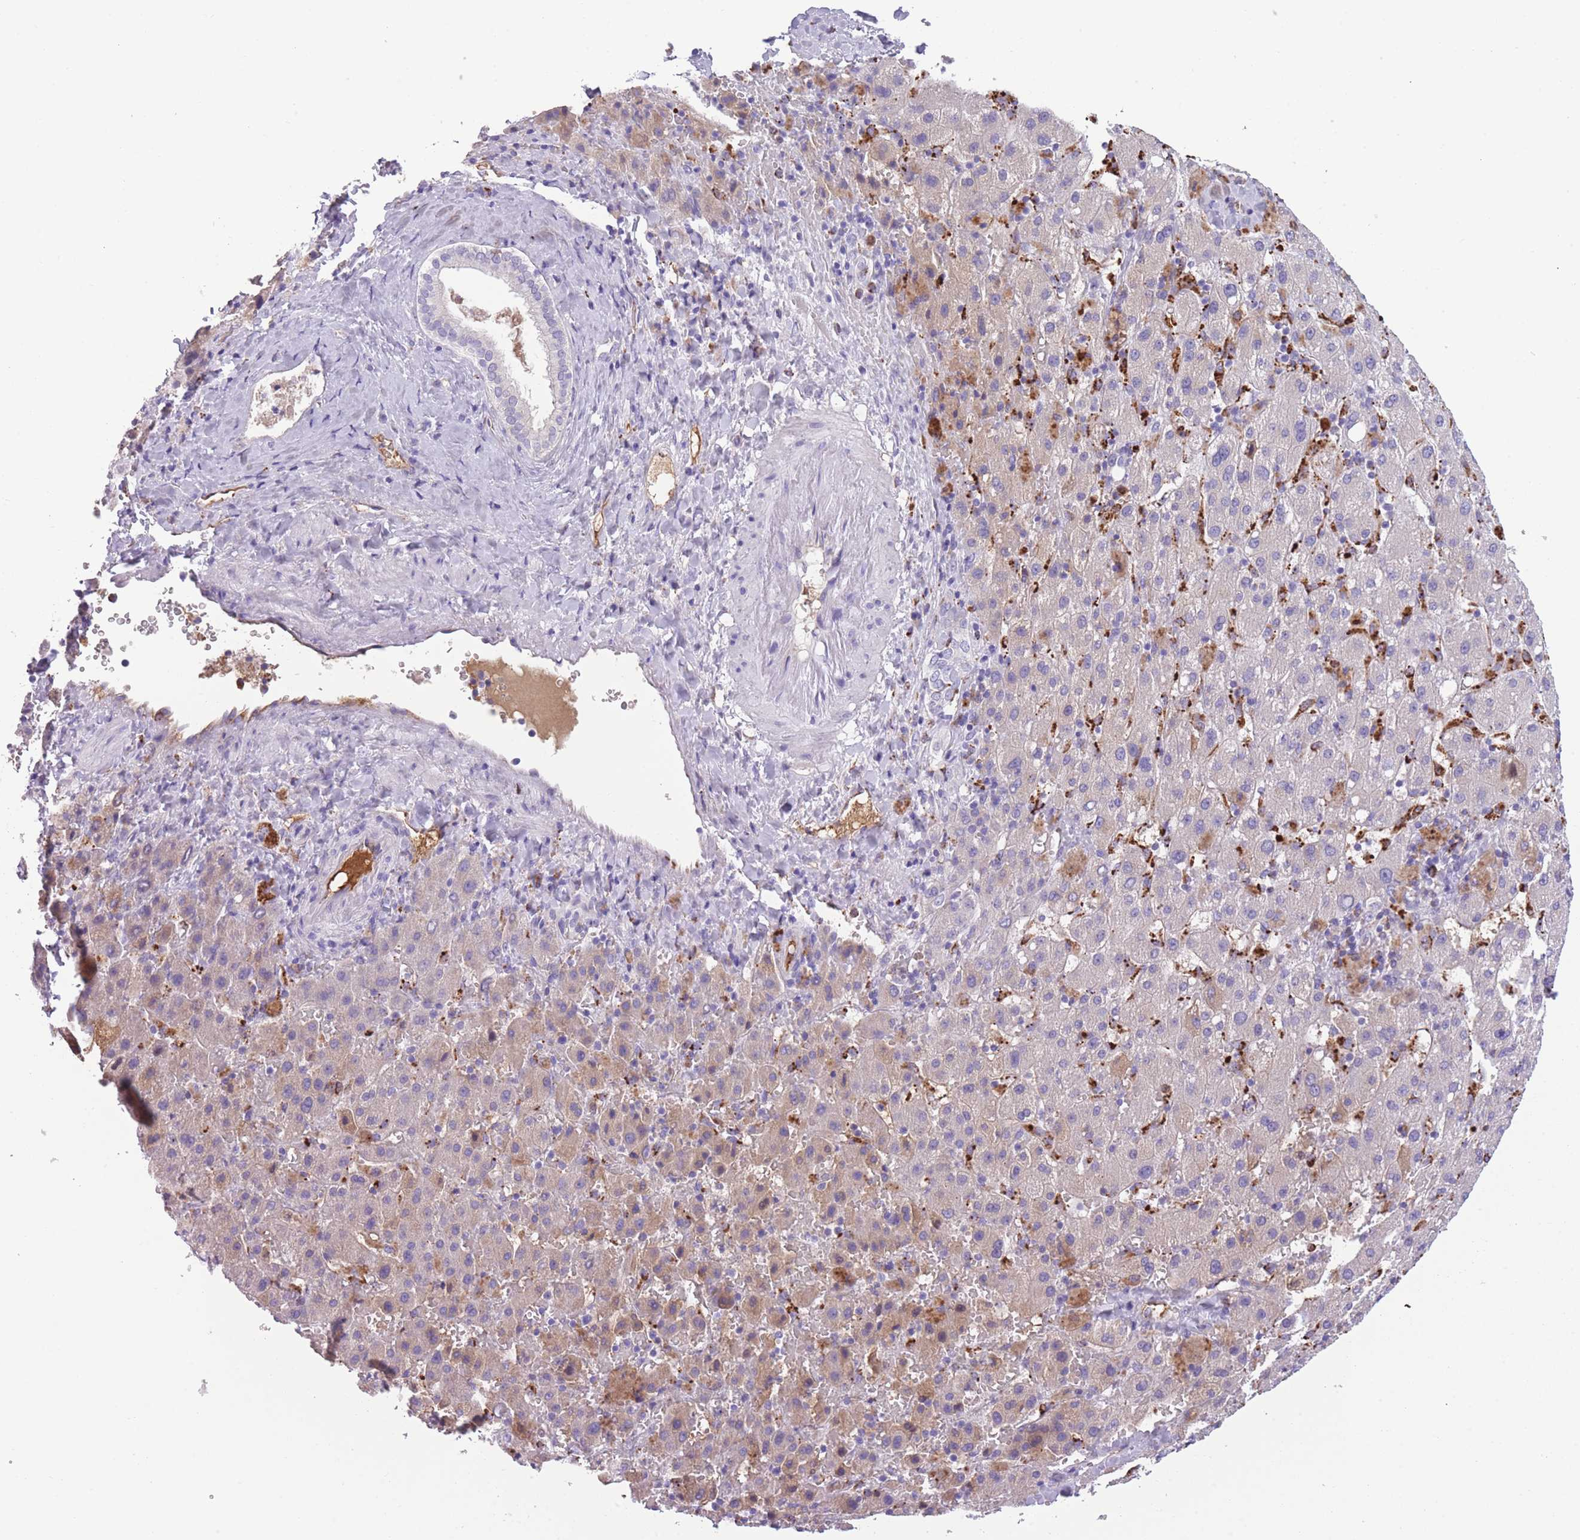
{"staining": {"intensity": "weak", "quantity": "25%-75%", "location": "cytoplasmic/membranous"}, "tissue": "liver cancer", "cell_type": "Tumor cells", "image_type": "cancer", "snomed": [{"axis": "morphology", "description": "Carcinoma, Hepatocellular, NOS"}, {"axis": "topography", "description": "Liver"}], "caption": "A high-resolution micrograph shows IHC staining of liver hepatocellular carcinoma, which reveals weak cytoplasmic/membranous staining in approximately 25%-75% of tumor cells.", "gene": "GNAT1", "patient": {"sex": "female", "age": 58}}